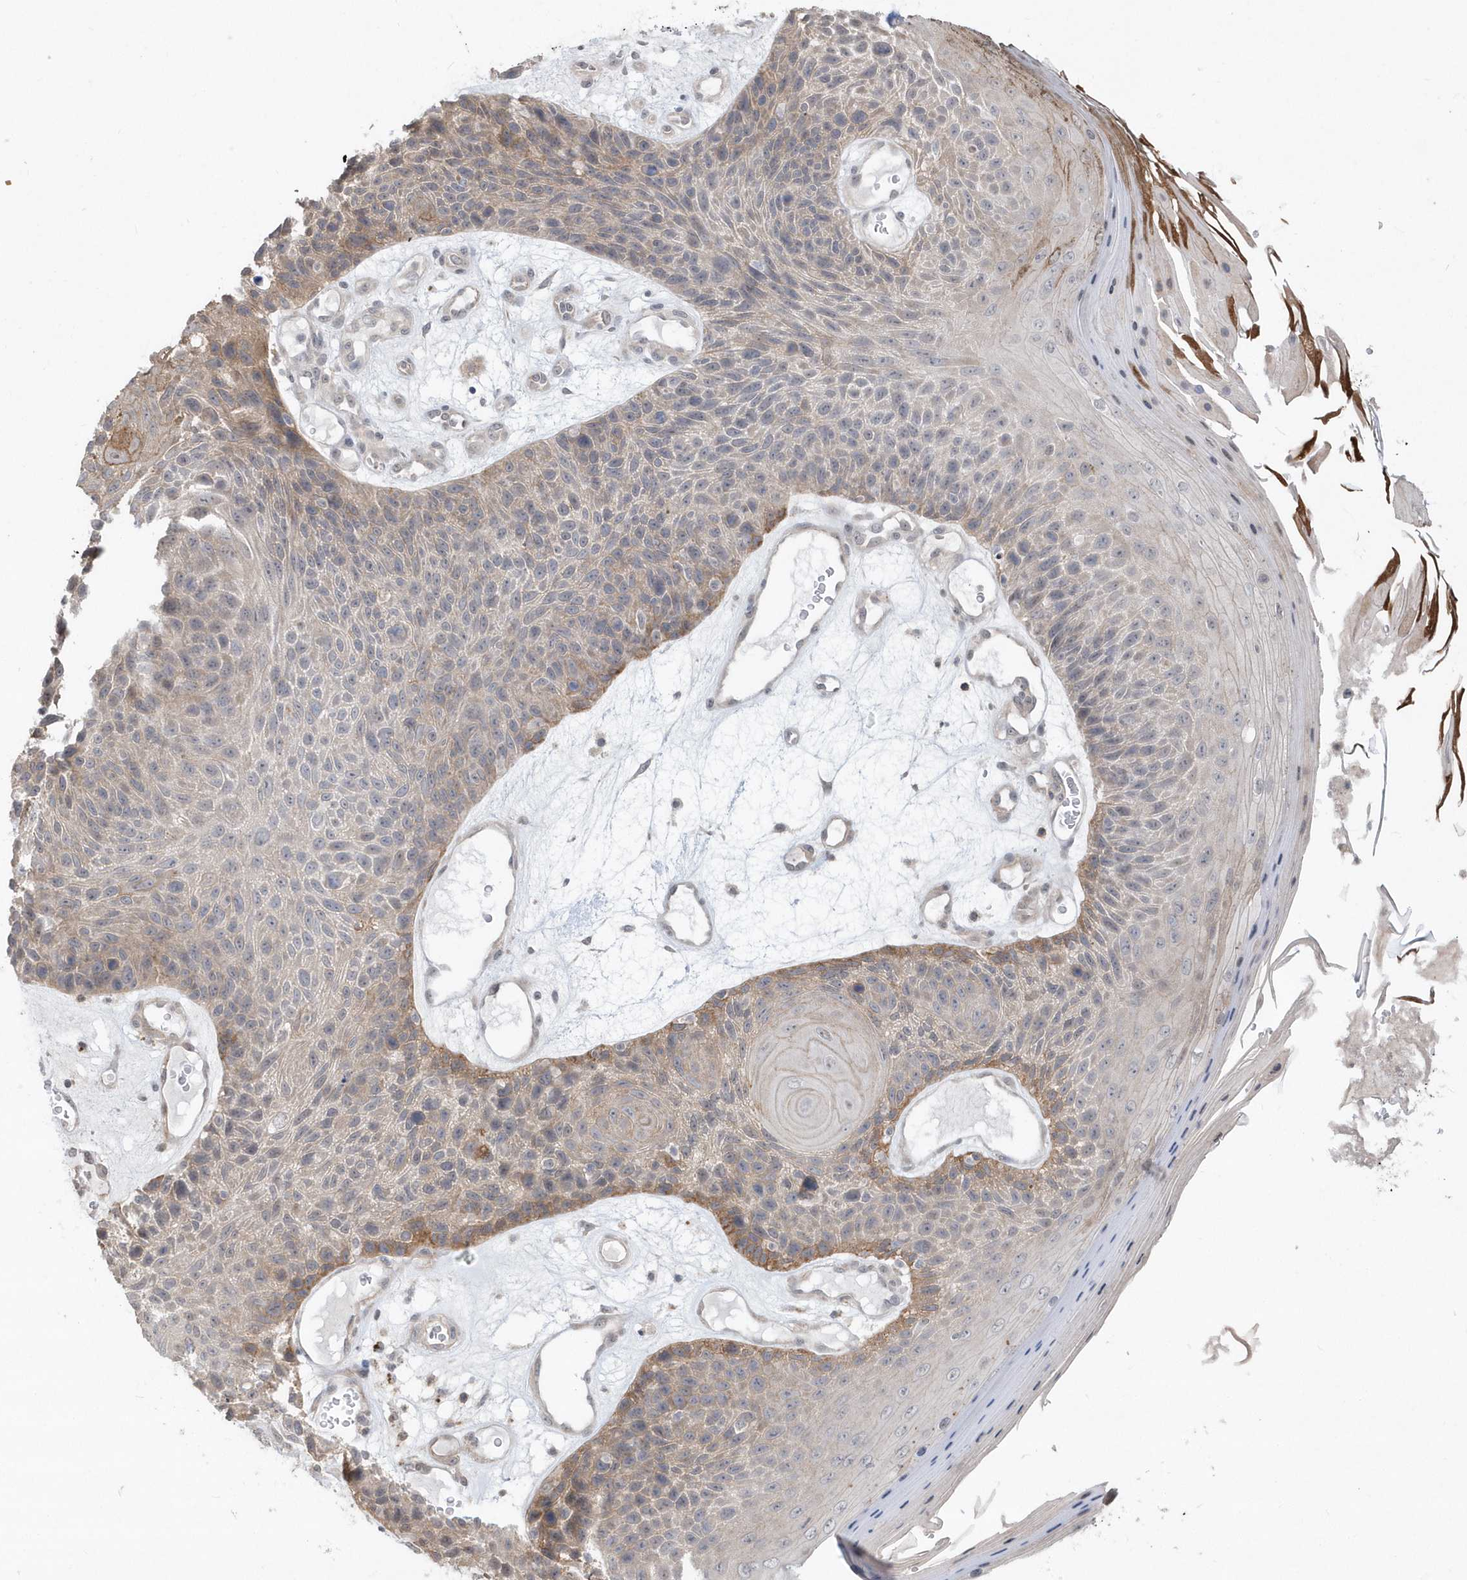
{"staining": {"intensity": "moderate", "quantity": "<25%", "location": "cytoplasmic/membranous"}, "tissue": "skin cancer", "cell_type": "Tumor cells", "image_type": "cancer", "snomed": [{"axis": "morphology", "description": "Squamous cell carcinoma, NOS"}, {"axis": "topography", "description": "Skin"}], "caption": "This micrograph shows immunohistochemistry staining of skin cancer, with low moderate cytoplasmic/membranous staining in approximately <25% of tumor cells.", "gene": "CRIP3", "patient": {"sex": "female", "age": 88}}